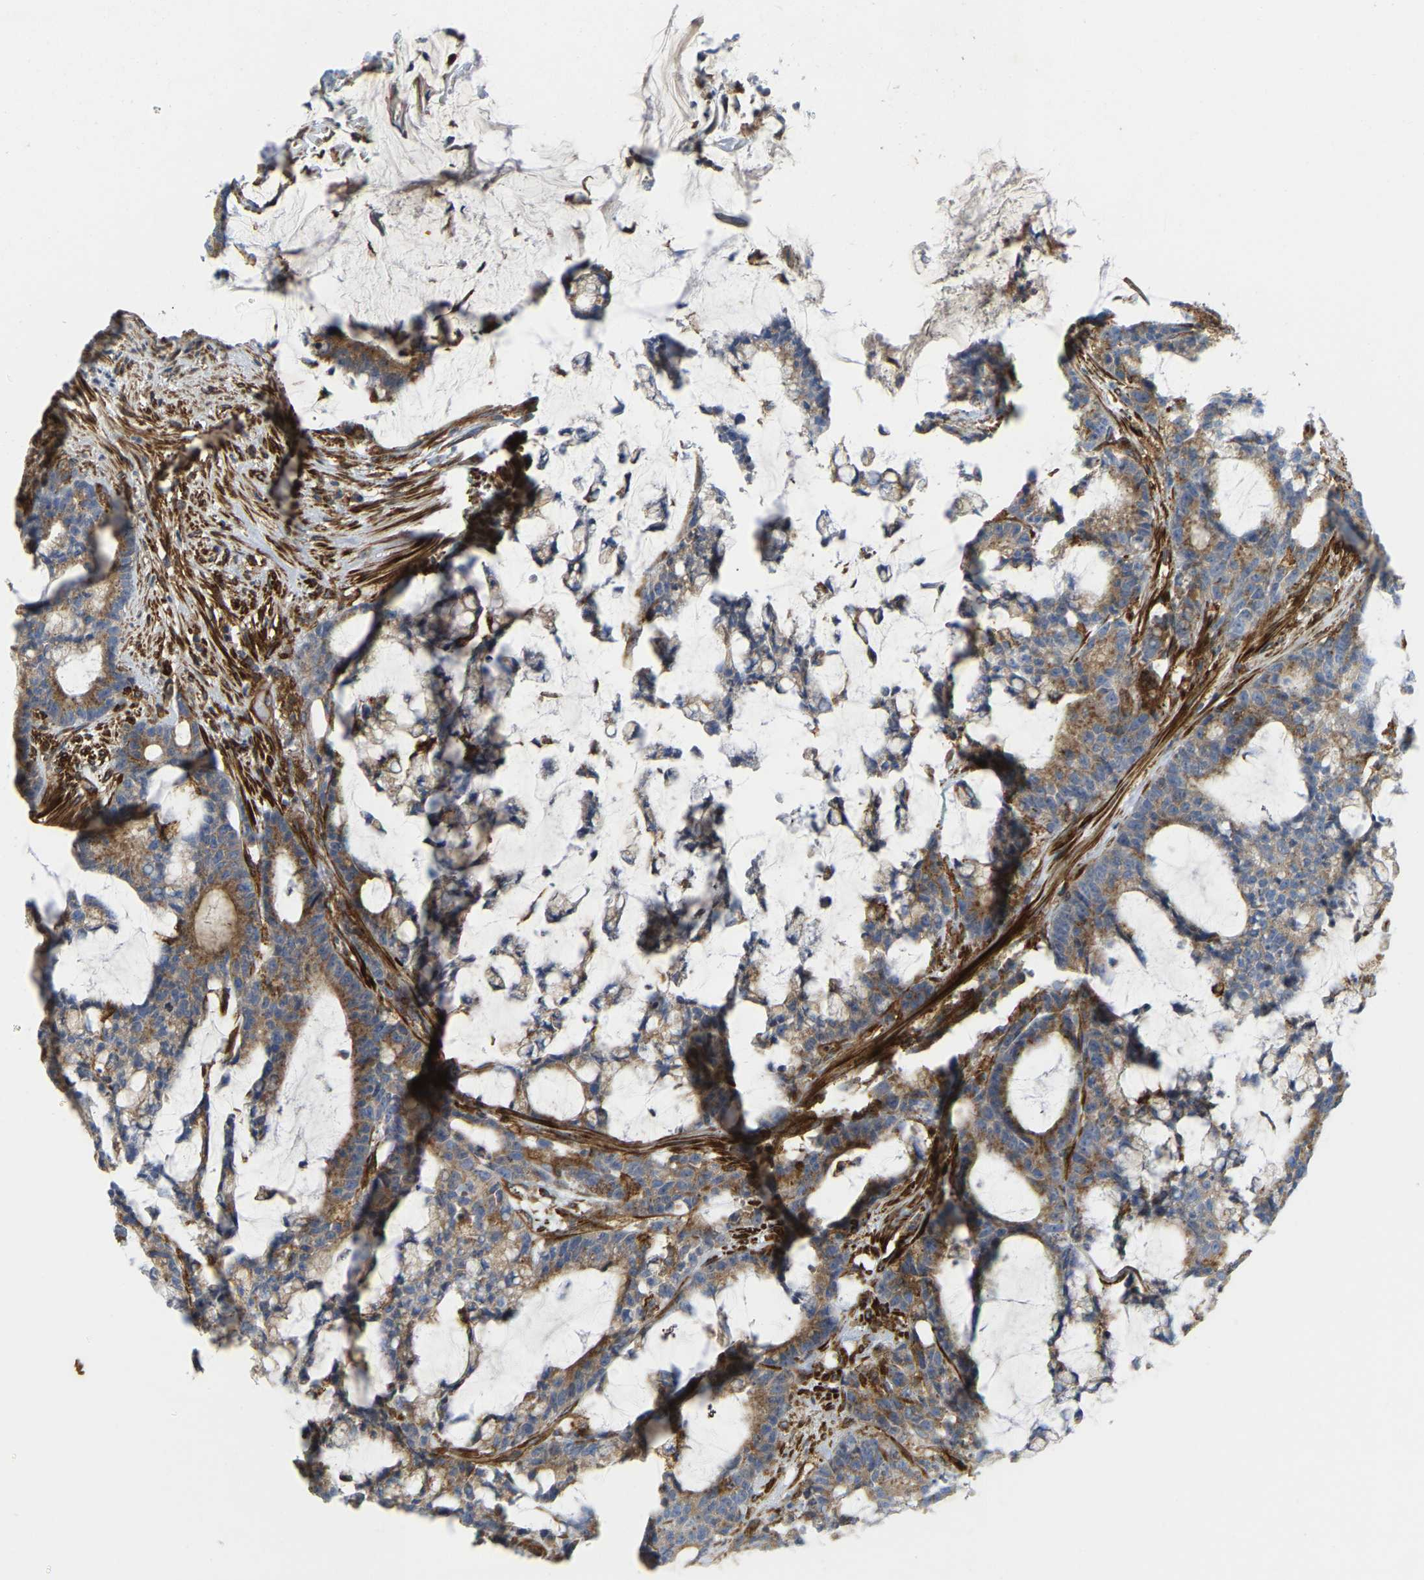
{"staining": {"intensity": "moderate", "quantity": ">75%", "location": "cytoplasmic/membranous"}, "tissue": "colorectal cancer", "cell_type": "Tumor cells", "image_type": "cancer", "snomed": [{"axis": "morphology", "description": "Adenocarcinoma, NOS"}, {"axis": "topography", "description": "Colon"}], "caption": "IHC (DAB (3,3'-diaminobenzidine)) staining of human colorectal adenocarcinoma shows moderate cytoplasmic/membranous protein staining in approximately >75% of tumor cells.", "gene": "PICALM", "patient": {"sex": "female", "age": 84}}